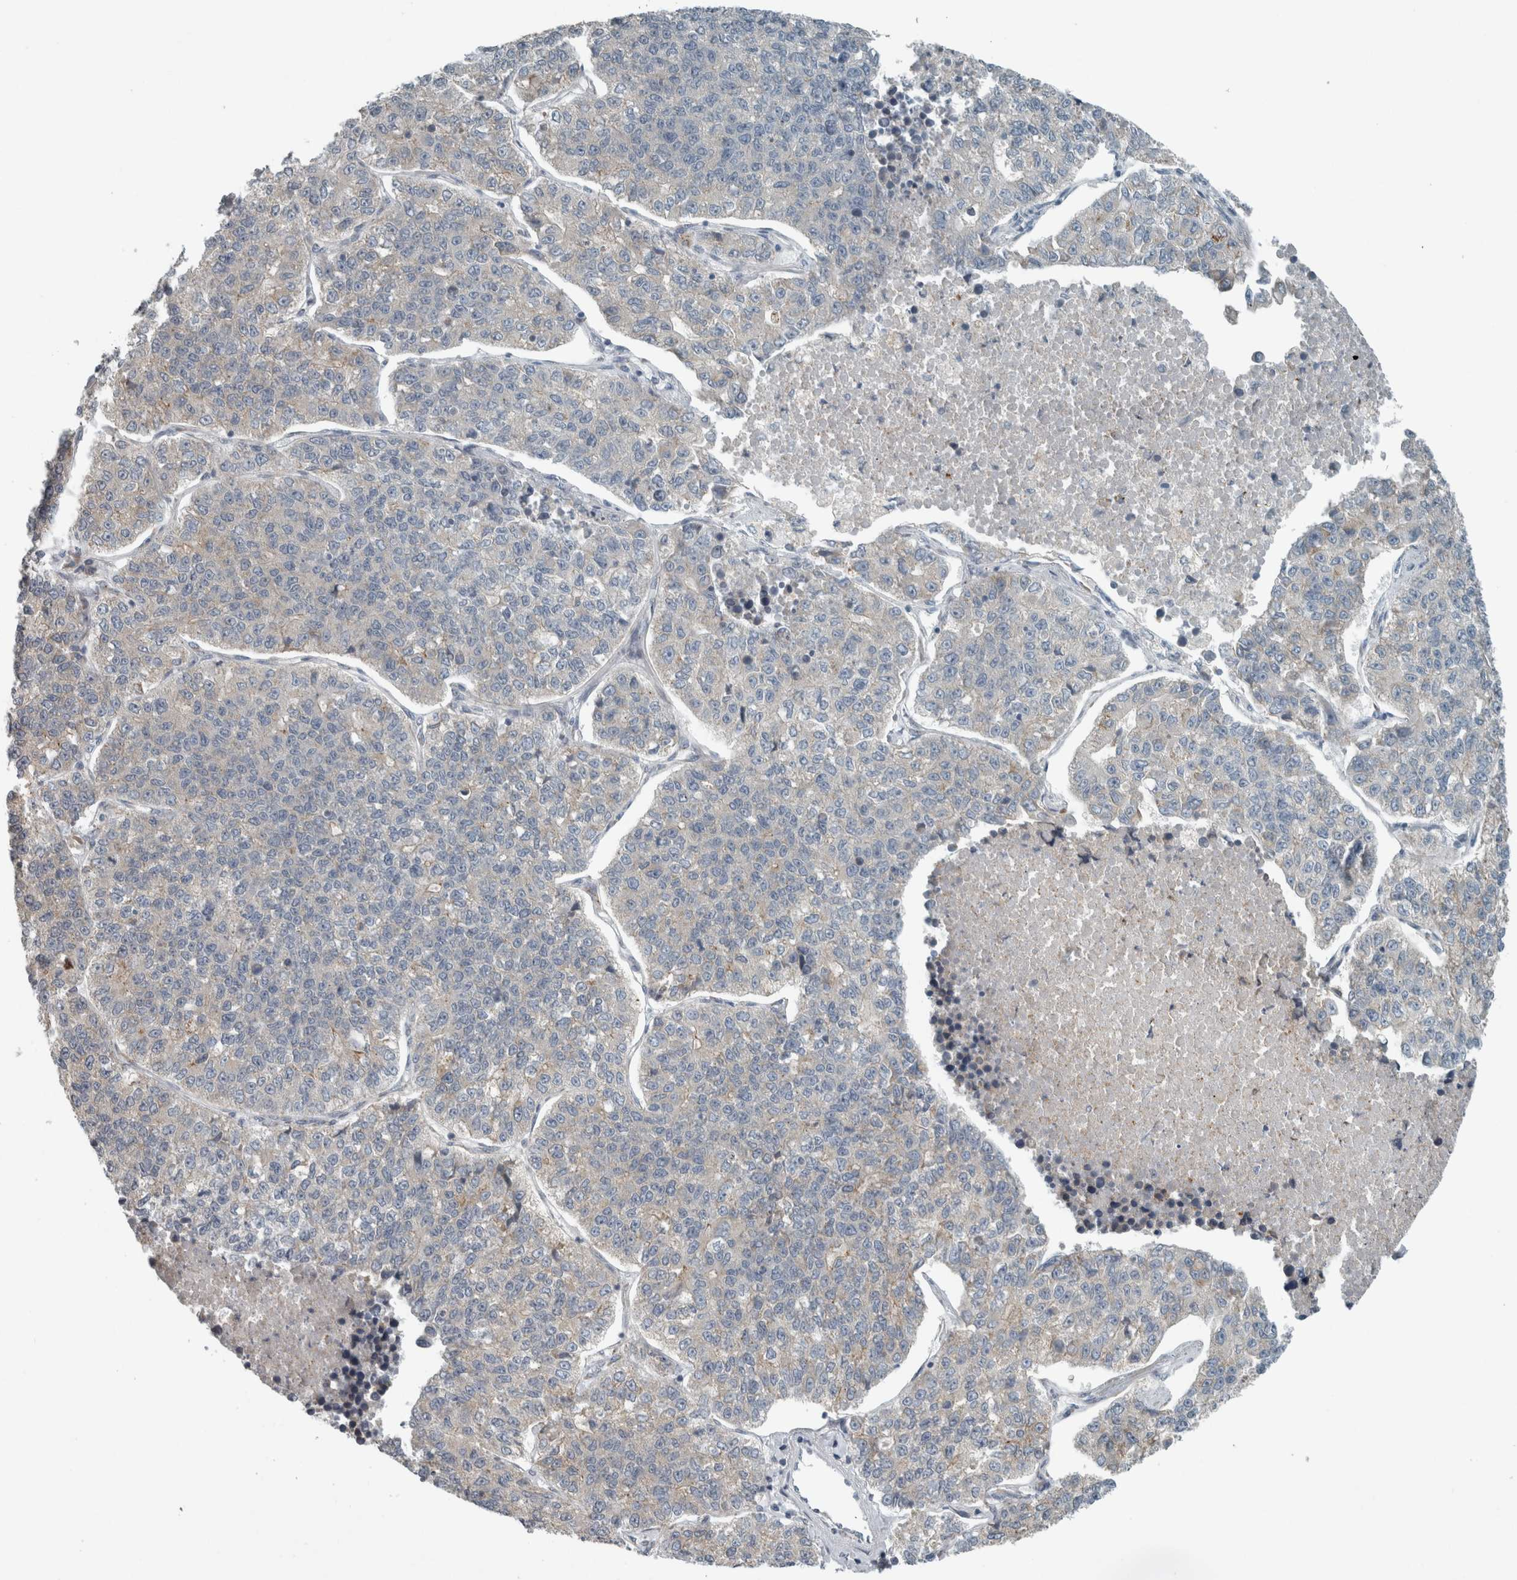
{"staining": {"intensity": "weak", "quantity": "<25%", "location": "cytoplasmic/membranous"}, "tissue": "lung cancer", "cell_type": "Tumor cells", "image_type": "cancer", "snomed": [{"axis": "morphology", "description": "Adenocarcinoma, NOS"}, {"axis": "topography", "description": "Lung"}], "caption": "Immunohistochemical staining of lung cancer demonstrates no significant expression in tumor cells.", "gene": "KIF1C", "patient": {"sex": "male", "age": 49}}